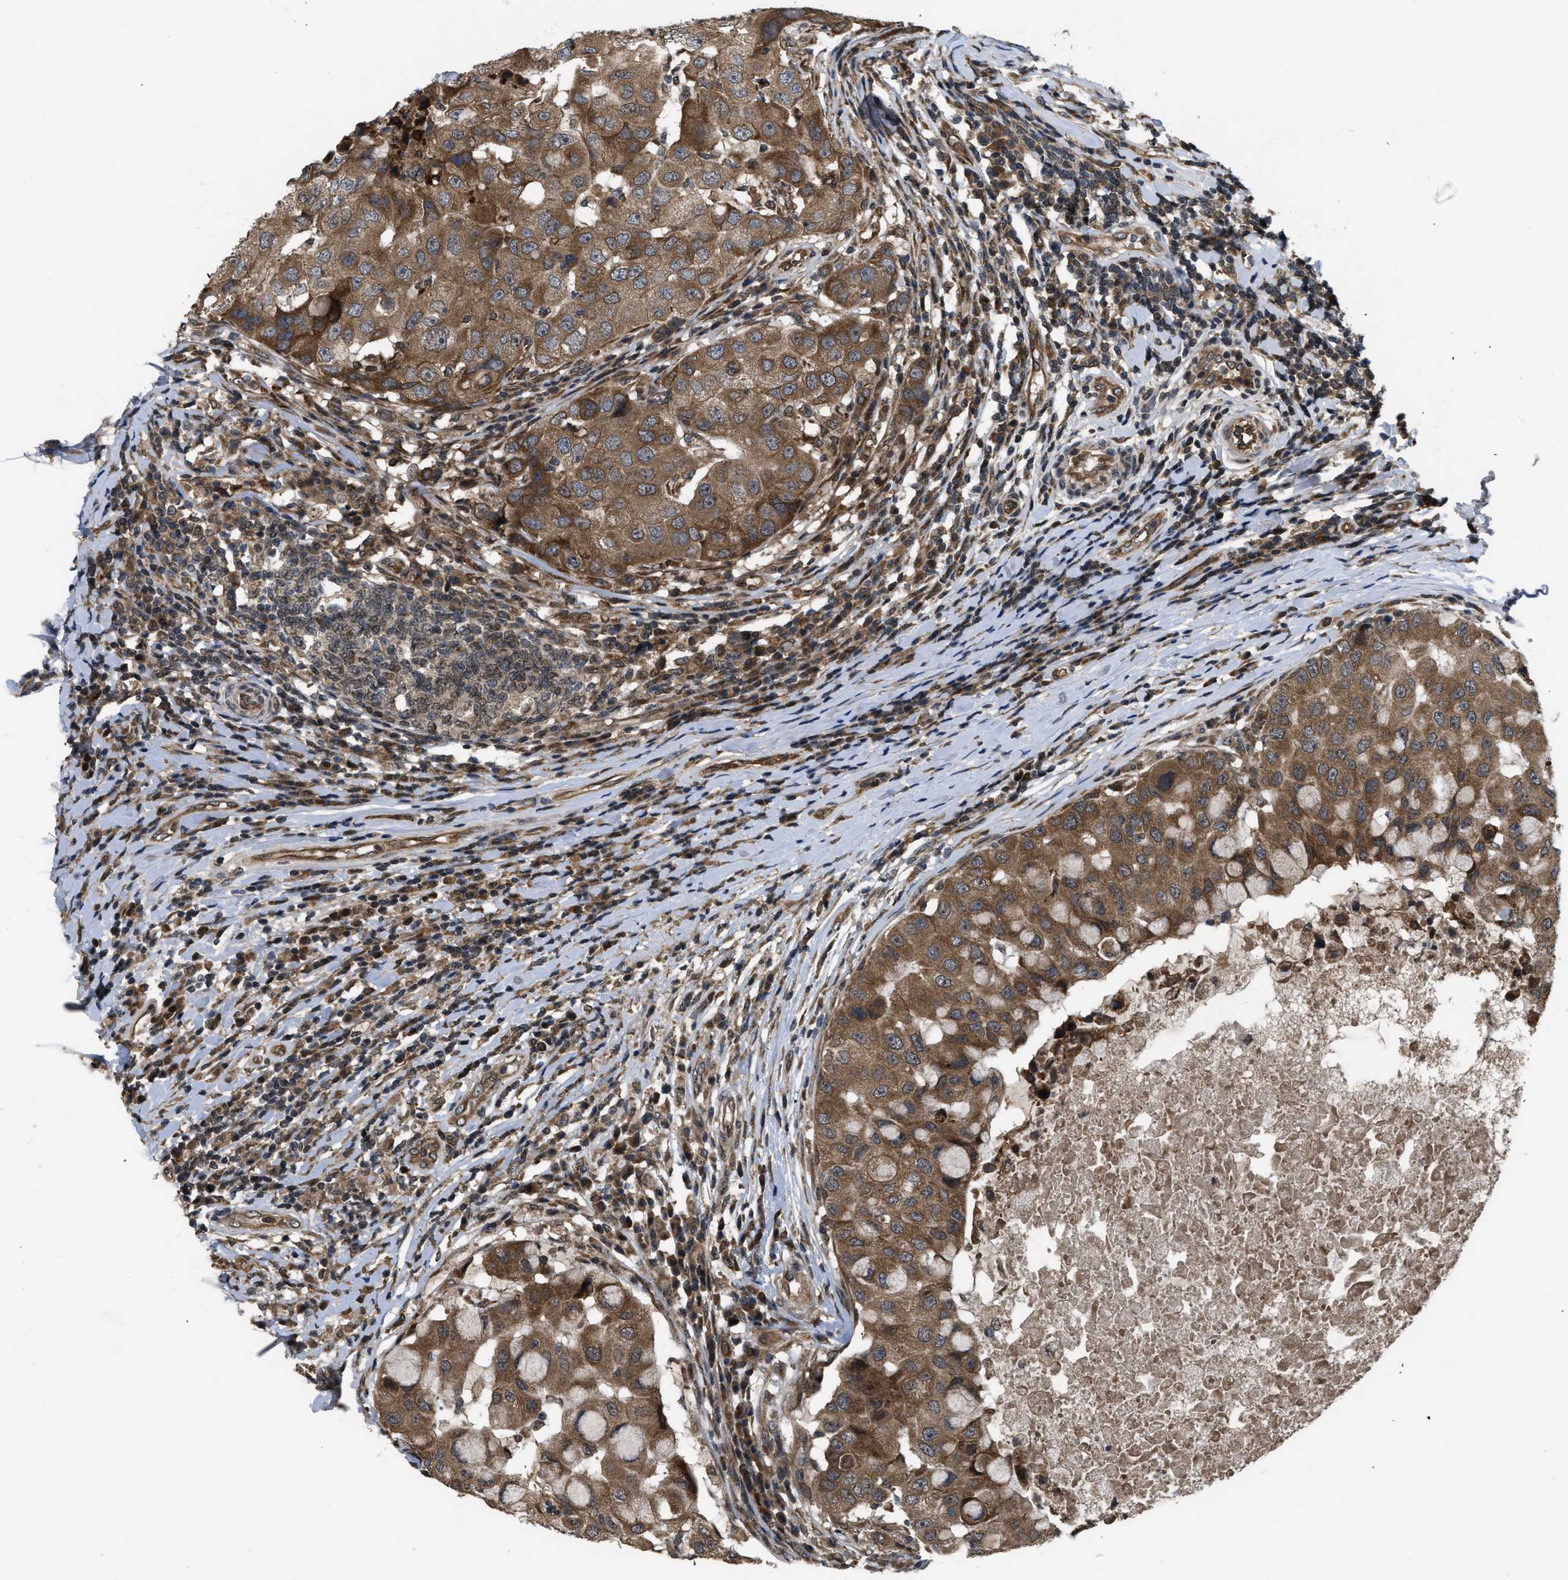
{"staining": {"intensity": "strong", "quantity": ">75%", "location": "cytoplasmic/membranous"}, "tissue": "breast cancer", "cell_type": "Tumor cells", "image_type": "cancer", "snomed": [{"axis": "morphology", "description": "Duct carcinoma"}, {"axis": "topography", "description": "Breast"}], "caption": "Protein positivity by IHC shows strong cytoplasmic/membranous expression in approximately >75% of tumor cells in breast cancer (invasive ductal carcinoma).", "gene": "SPTLC1", "patient": {"sex": "female", "age": 27}}